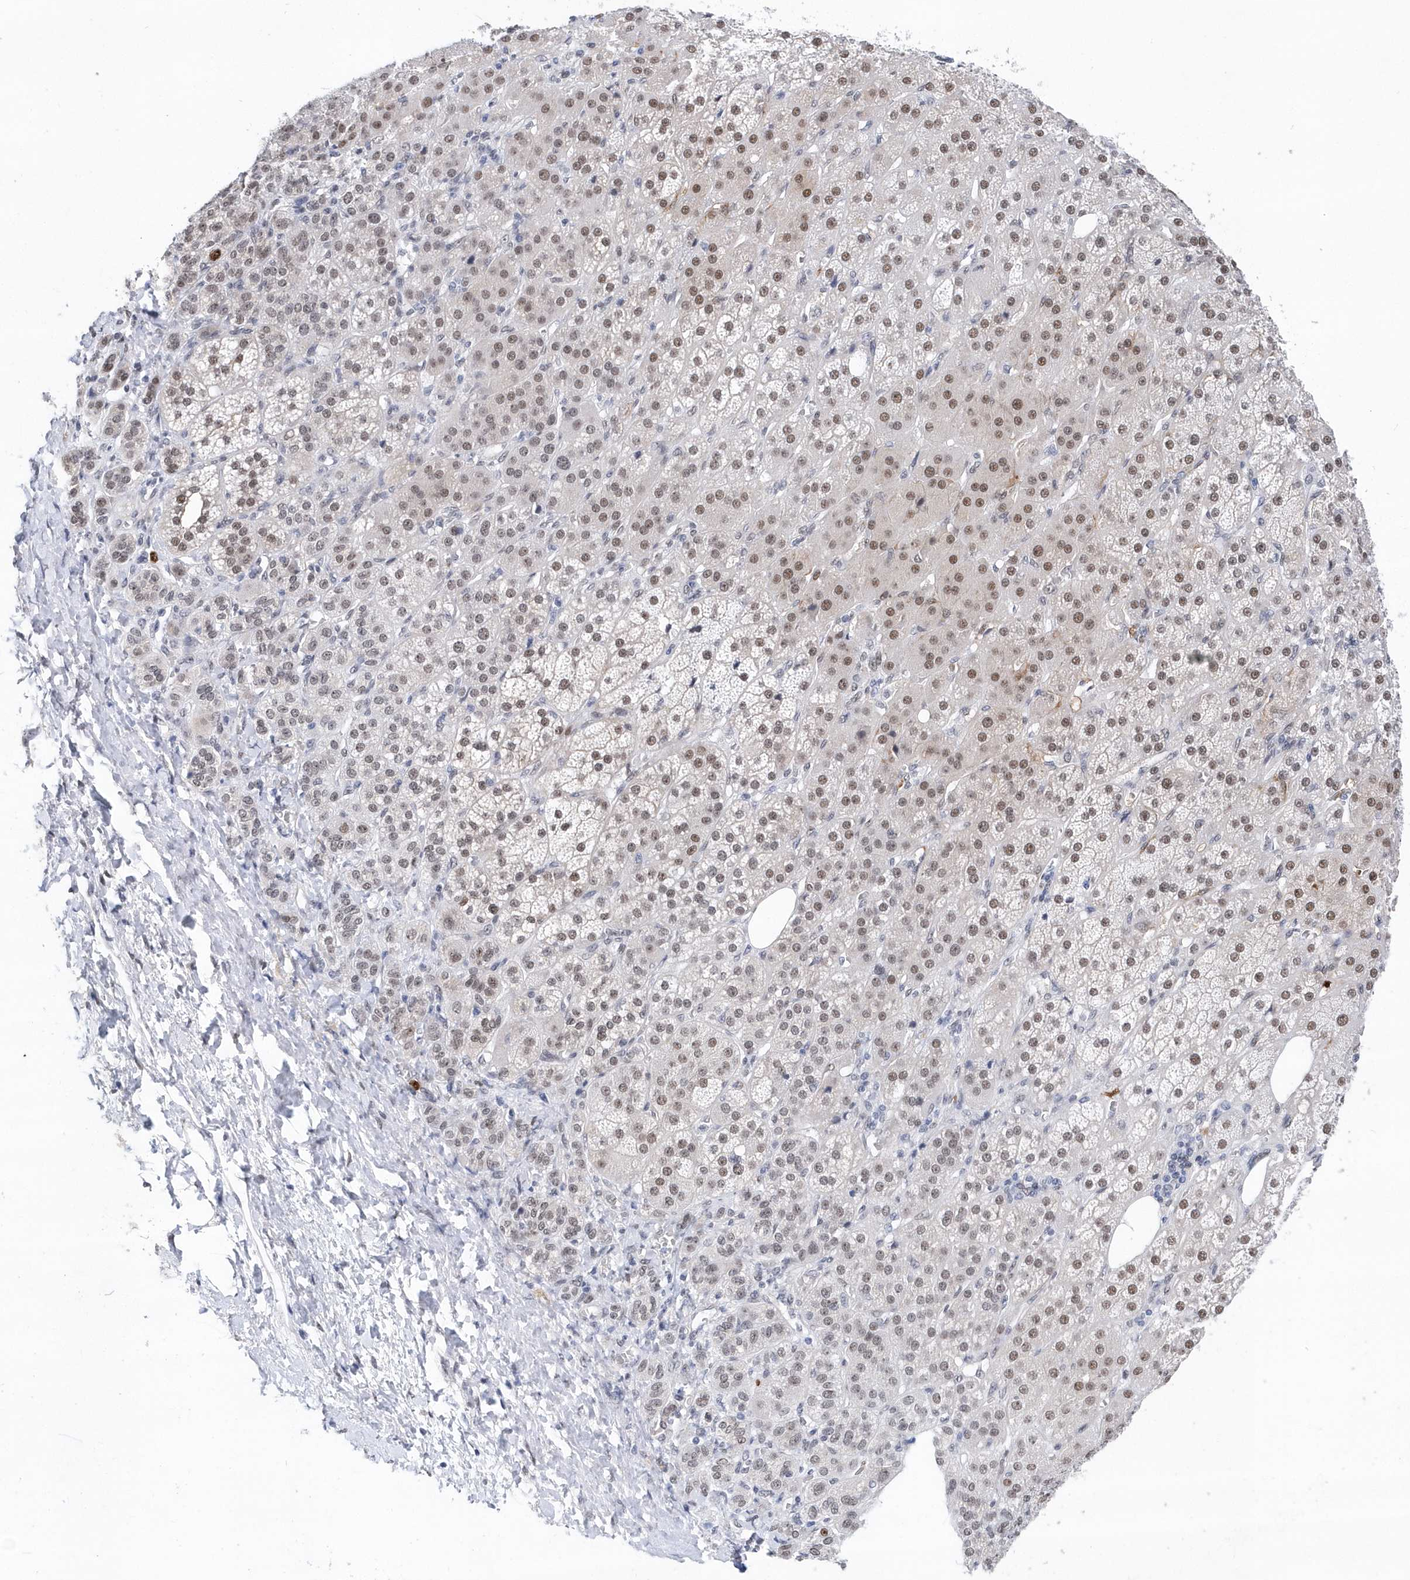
{"staining": {"intensity": "moderate", "quantity": "25%-75%", "location": "nuclear"}, "tissue": "adrenal gland", "cell_type": "Glandular cells", "image_type": "normal", "snomed": [{"axis": "morphology", "description": "Normal tissue, NOS"}, {"axis": "topography", "description": "Adrenal gland"}], "caption": "Immunohistochemical staining of normal human adrenal gland exhibits moderate nuclear protein expression in about 25%-75% of glandular cells. (Stains: DAB (3,3'-diaminobenzidine) in brown, nuclei in blue, Microscopy: brightfield microscopy at high magnification).", "gene": "RPP30", "patient": {"sex": "female", "age": 57}}